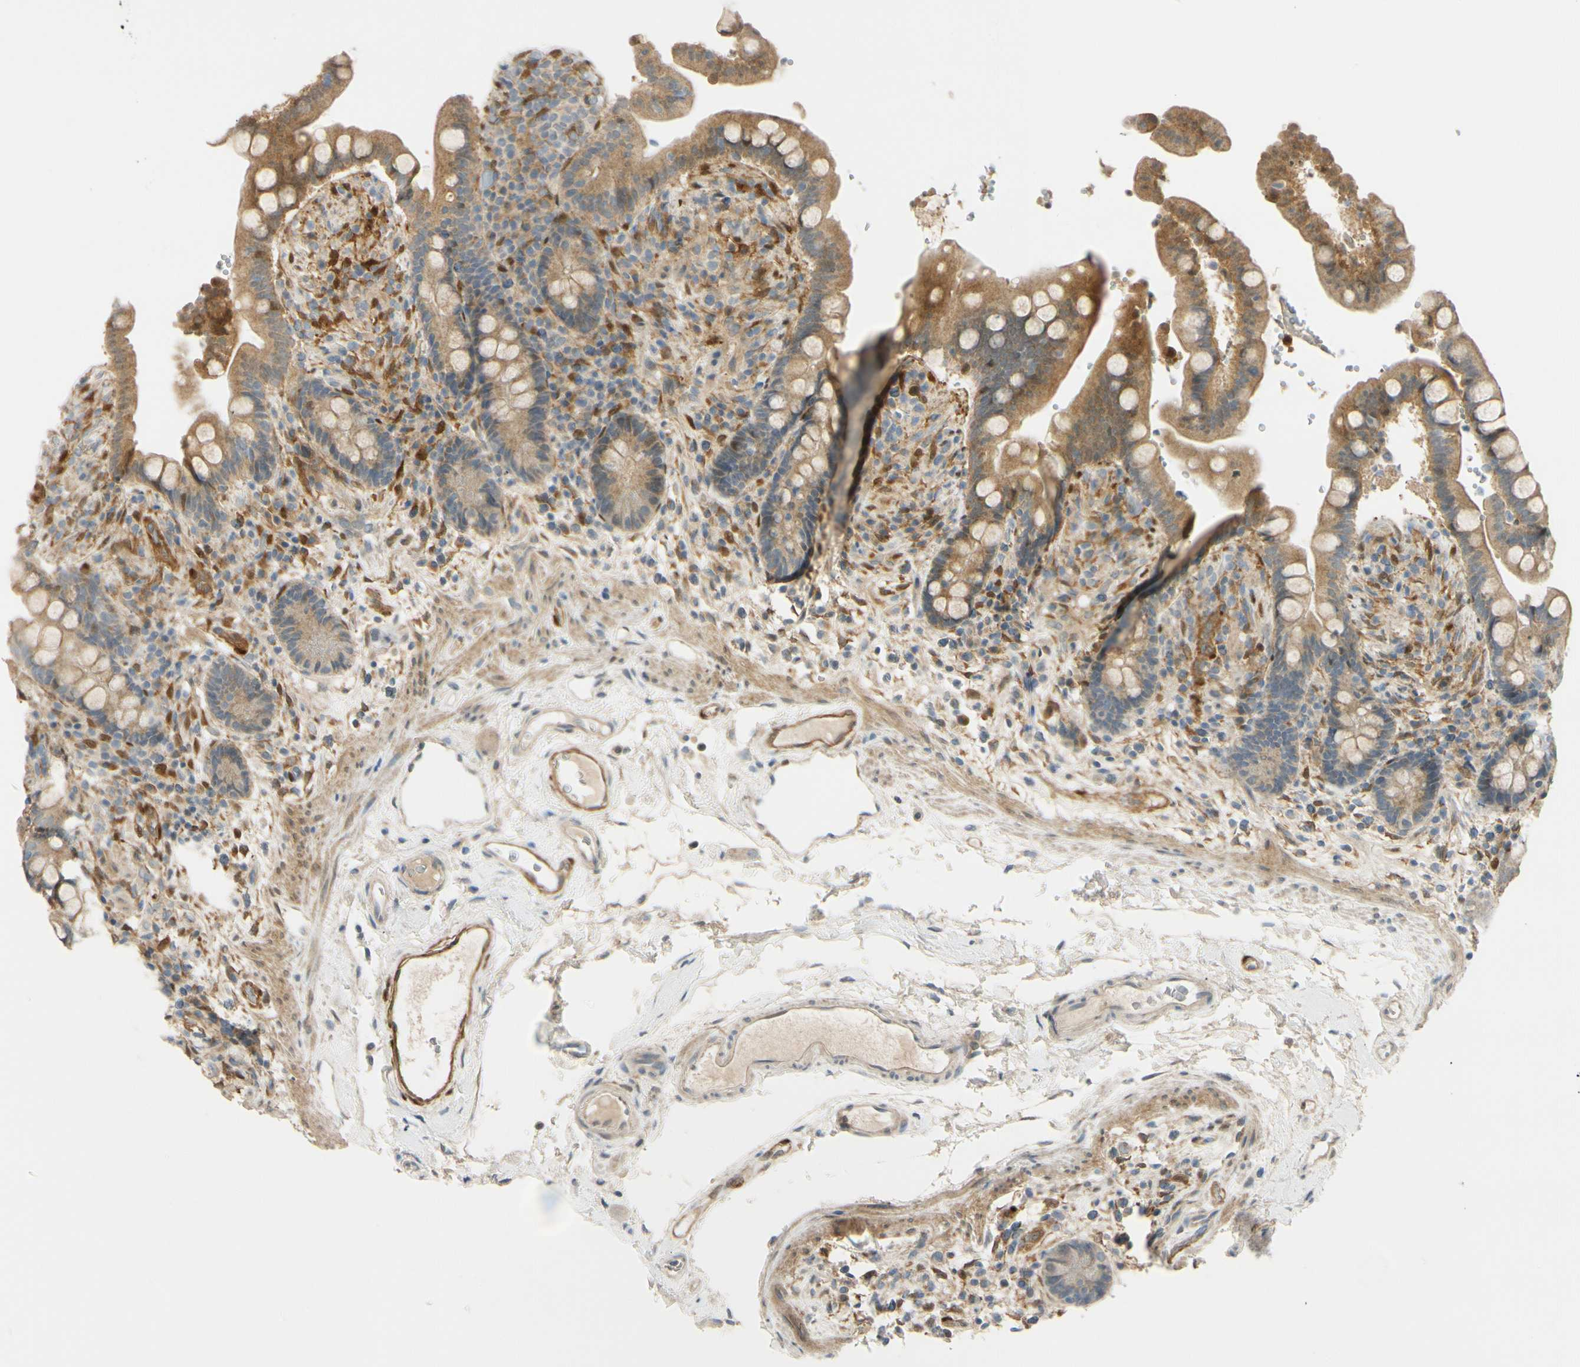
{"staining": {"intensity": "moderate", "quantity": ">75%", "location": "cytoplasmic/membranous"}, "tissue": "colon", "cell_type": "Endothelial cells", "image_type": "normal", "snomed": [{"axis": "morphology", "description": "Normal tissue, NOS"}, {"axis": "topography", "description": "Colon"}], "caption": "Benign colon displays moderate cytoplasmic/membranous expression in about >75% of endothelial cells, visualized by immunohistochemistry. (DAB (3,3'-diaminobenzidine) = brown stain, brightfield microscopy at high magnification).", "gene": "FHL2", "patient": {"sex": "male", "age": 73}}